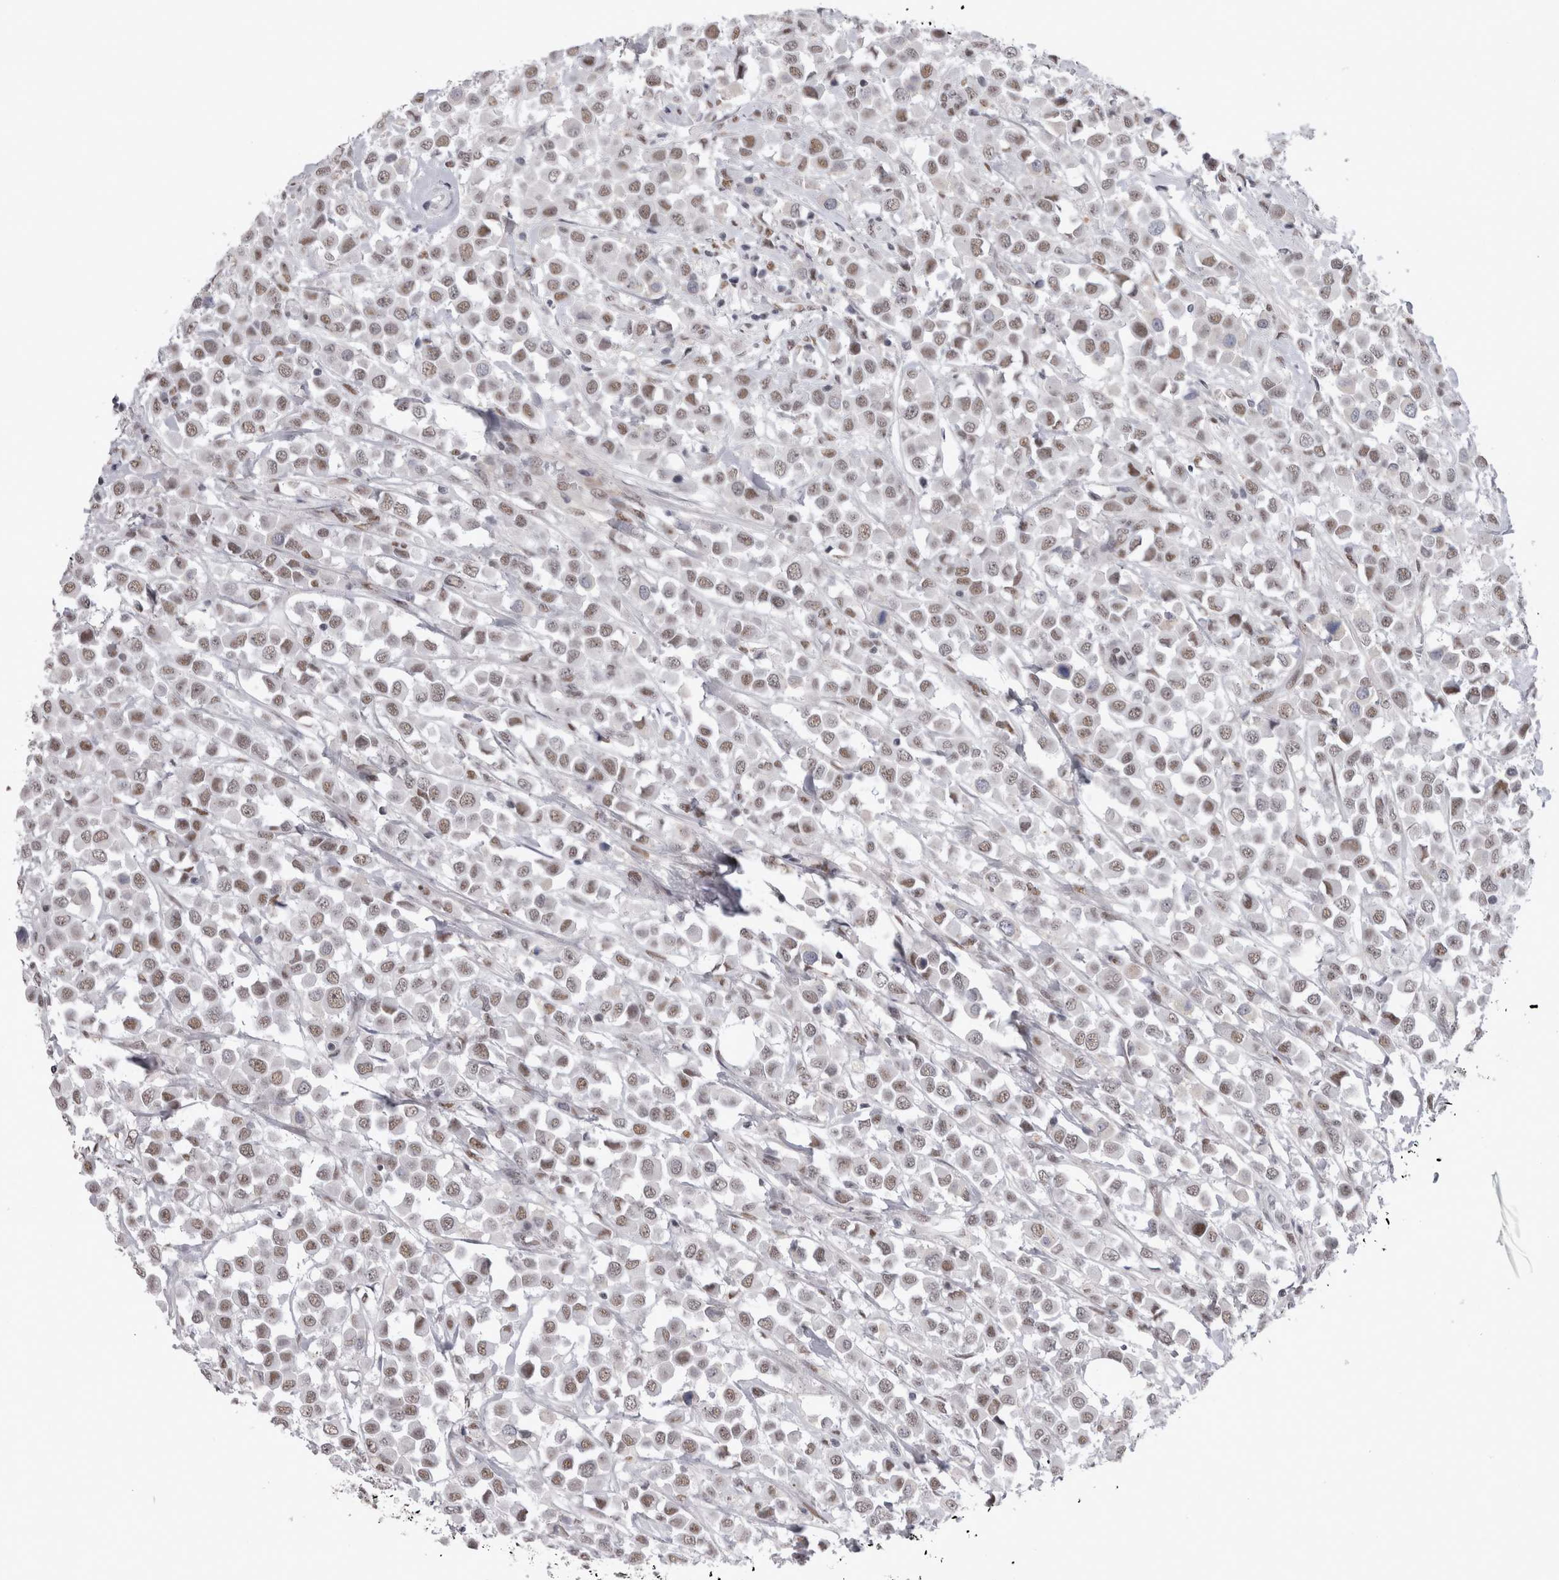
{"staining": {"intensity": "moderate", "quantity": ">75%", "location": "nuclear"}, "tissue": "breast cancer", "cell_type": "Tumor cells", "image_type": "cancer", "snomed": [{"axis": "morphology", "description": "Duct carcinoma"}, {"axis": "topography", "description": "Breast"}], "caption": "High-power microscopy captured an IHC image of breast intraductal carcinoma, revealing moderate nuclear staining in about >75% of tumor cells.", "gene": "API5", "patient": {"sex": "female", "age": 61}}